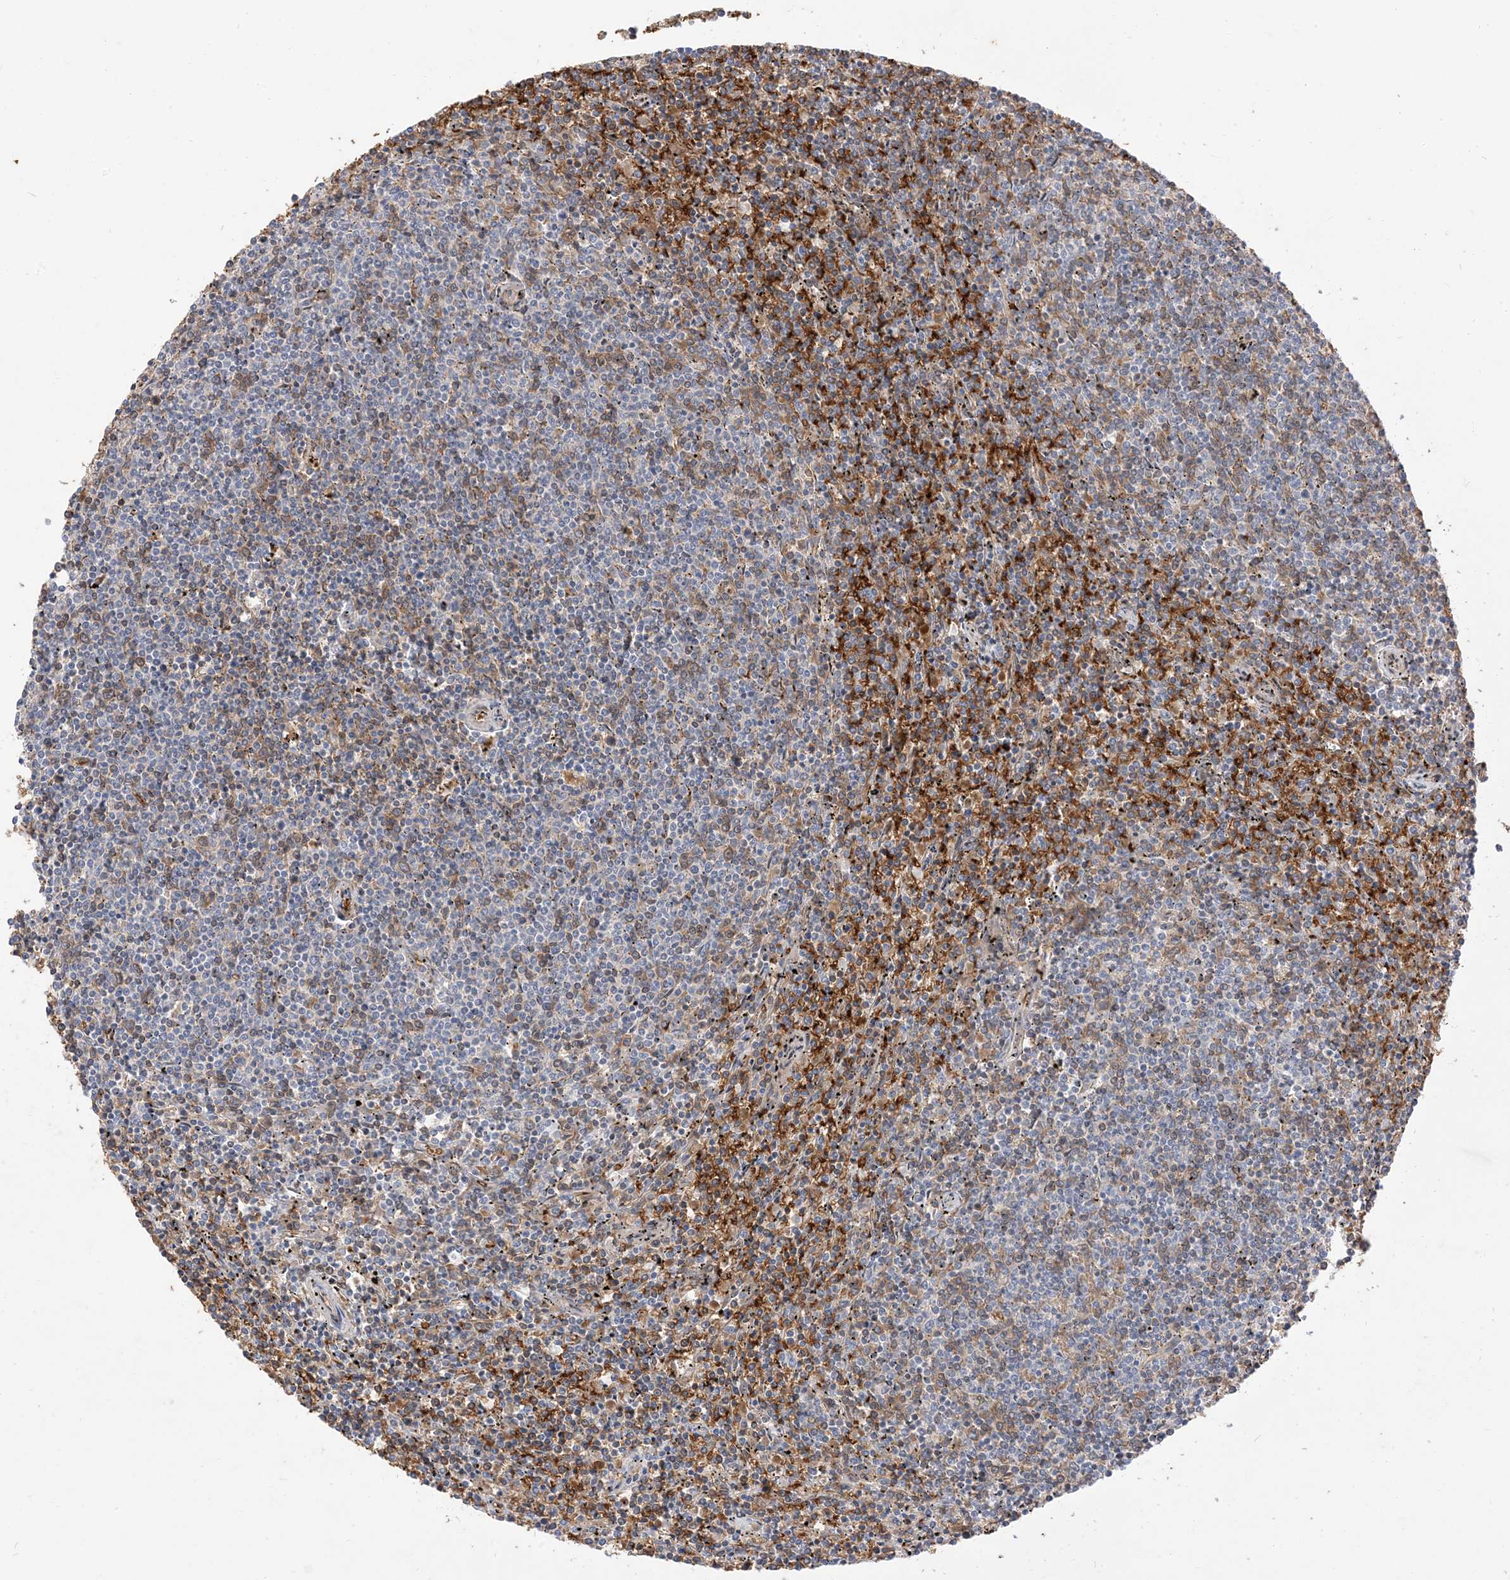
{"staining": {"intensity": "negative", "quantity": "none", "location": "none"}, "tissue": "lymphoma", "cell_type": "Tumor cells", "image_type": "cancer", "snomed": [{"axis": "morphology", "description": "Malignant lymphoma, non-Hodgkin's type, Low grade"}, {"axis": "topography", "description": "Spleen"}], "caption": "This is an IHC photomicrograph of lymphoma. There is no positivity in tumor cells.", "gene": "RIN1", "patient": {"sex": "female", "age": 50}}